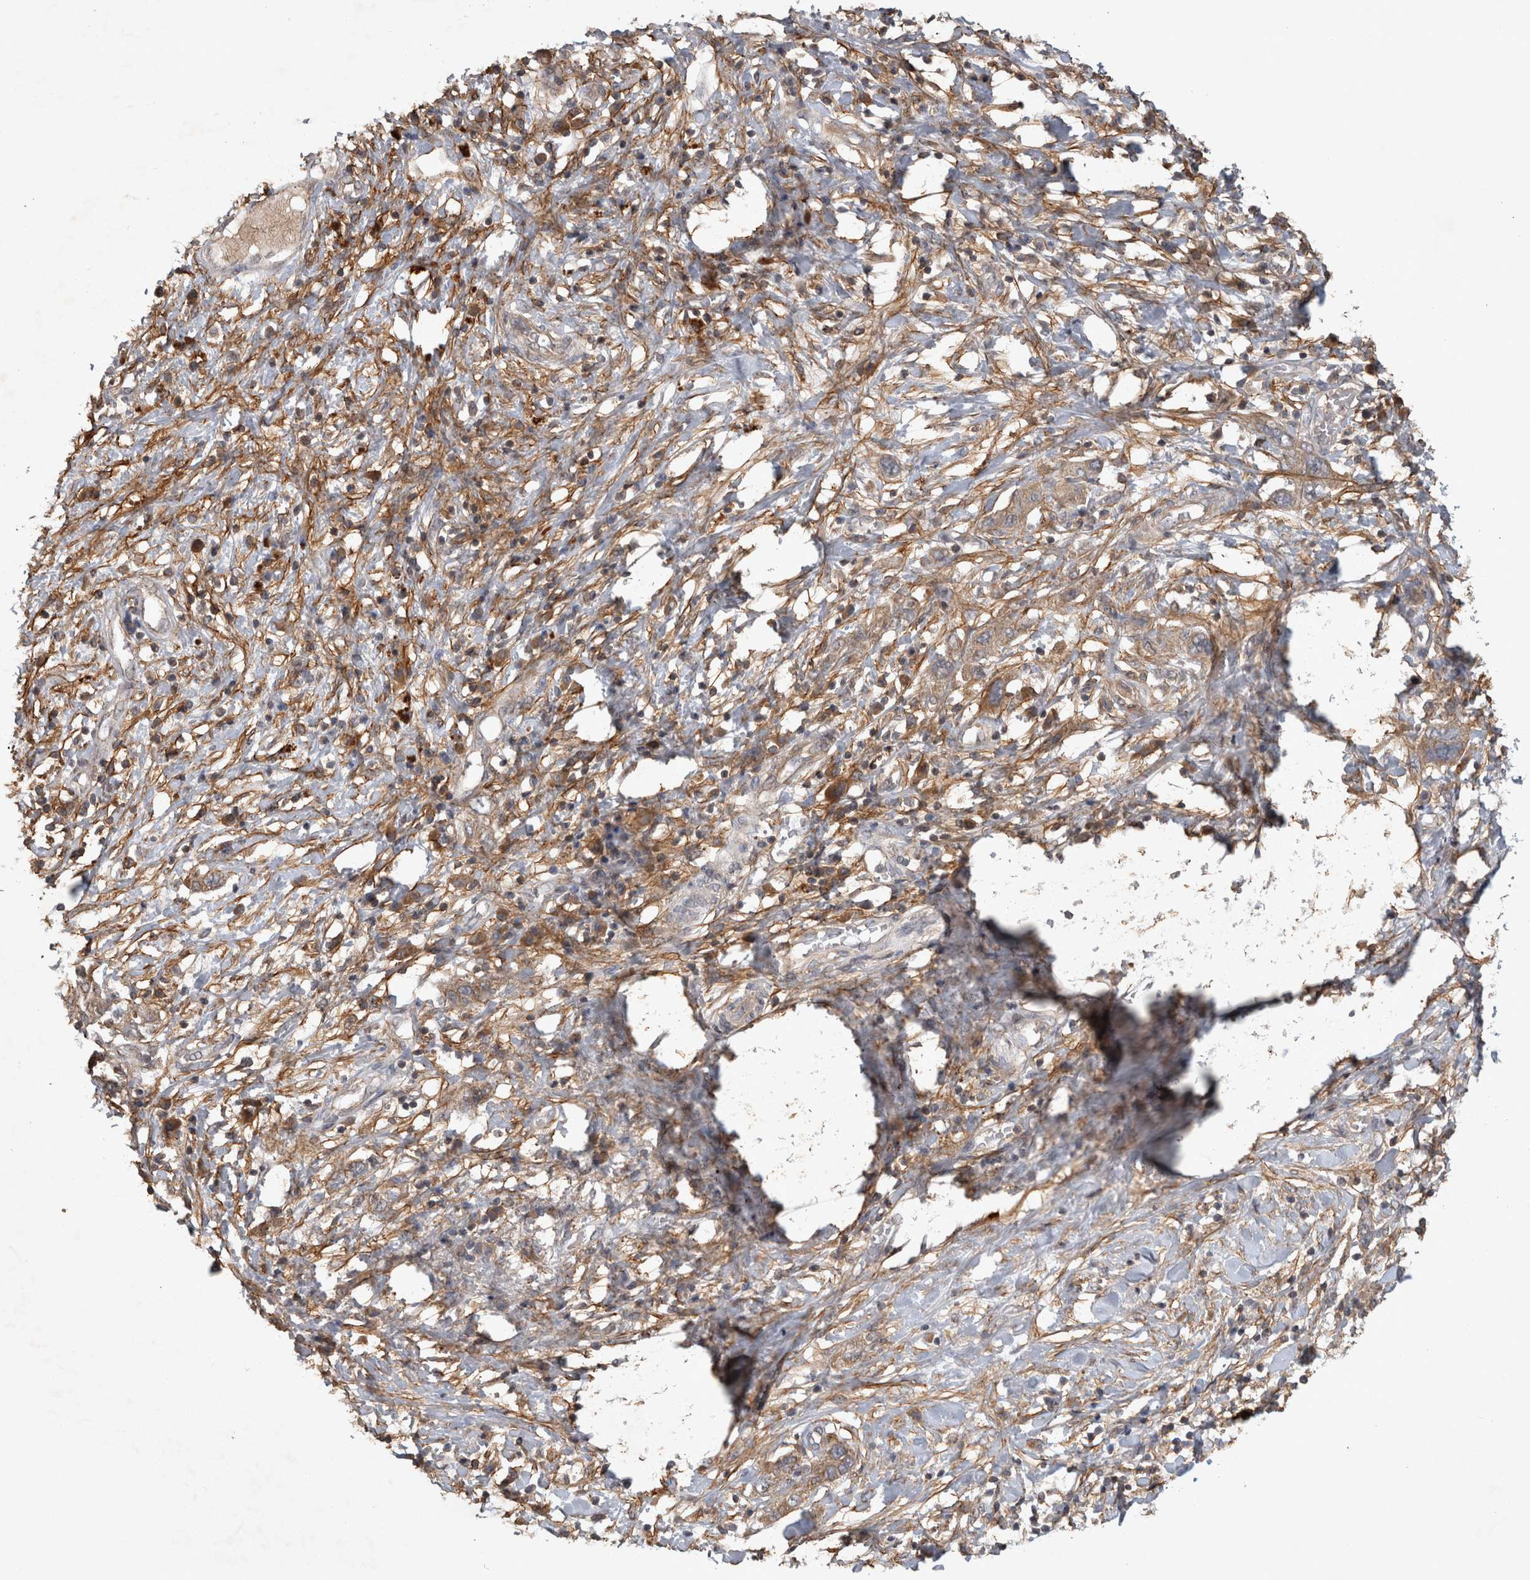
{"staining": {"intensity": "moderate", "quantity": ">75%", "location": "cytoplasmic/membranous"}, "tissue": "pancreatic cancer", "cell_type": "Tumor cells", "image_type": "cancer", "snomed": [{"axis": "morphology", "description": "Adenocarcinoma, NOS"}, {"axis": "topography", "description": "Pancreas"}], "caption": "There is medium levels of moderate cytoplasmic/membranous positivity in tumor cells of pancreatic adenocarcinoma, as demonstrated by immunohistochemical staining (brown color).", "gene": "TRMT61B", "patient": {"sex": "female", "age": 73}}